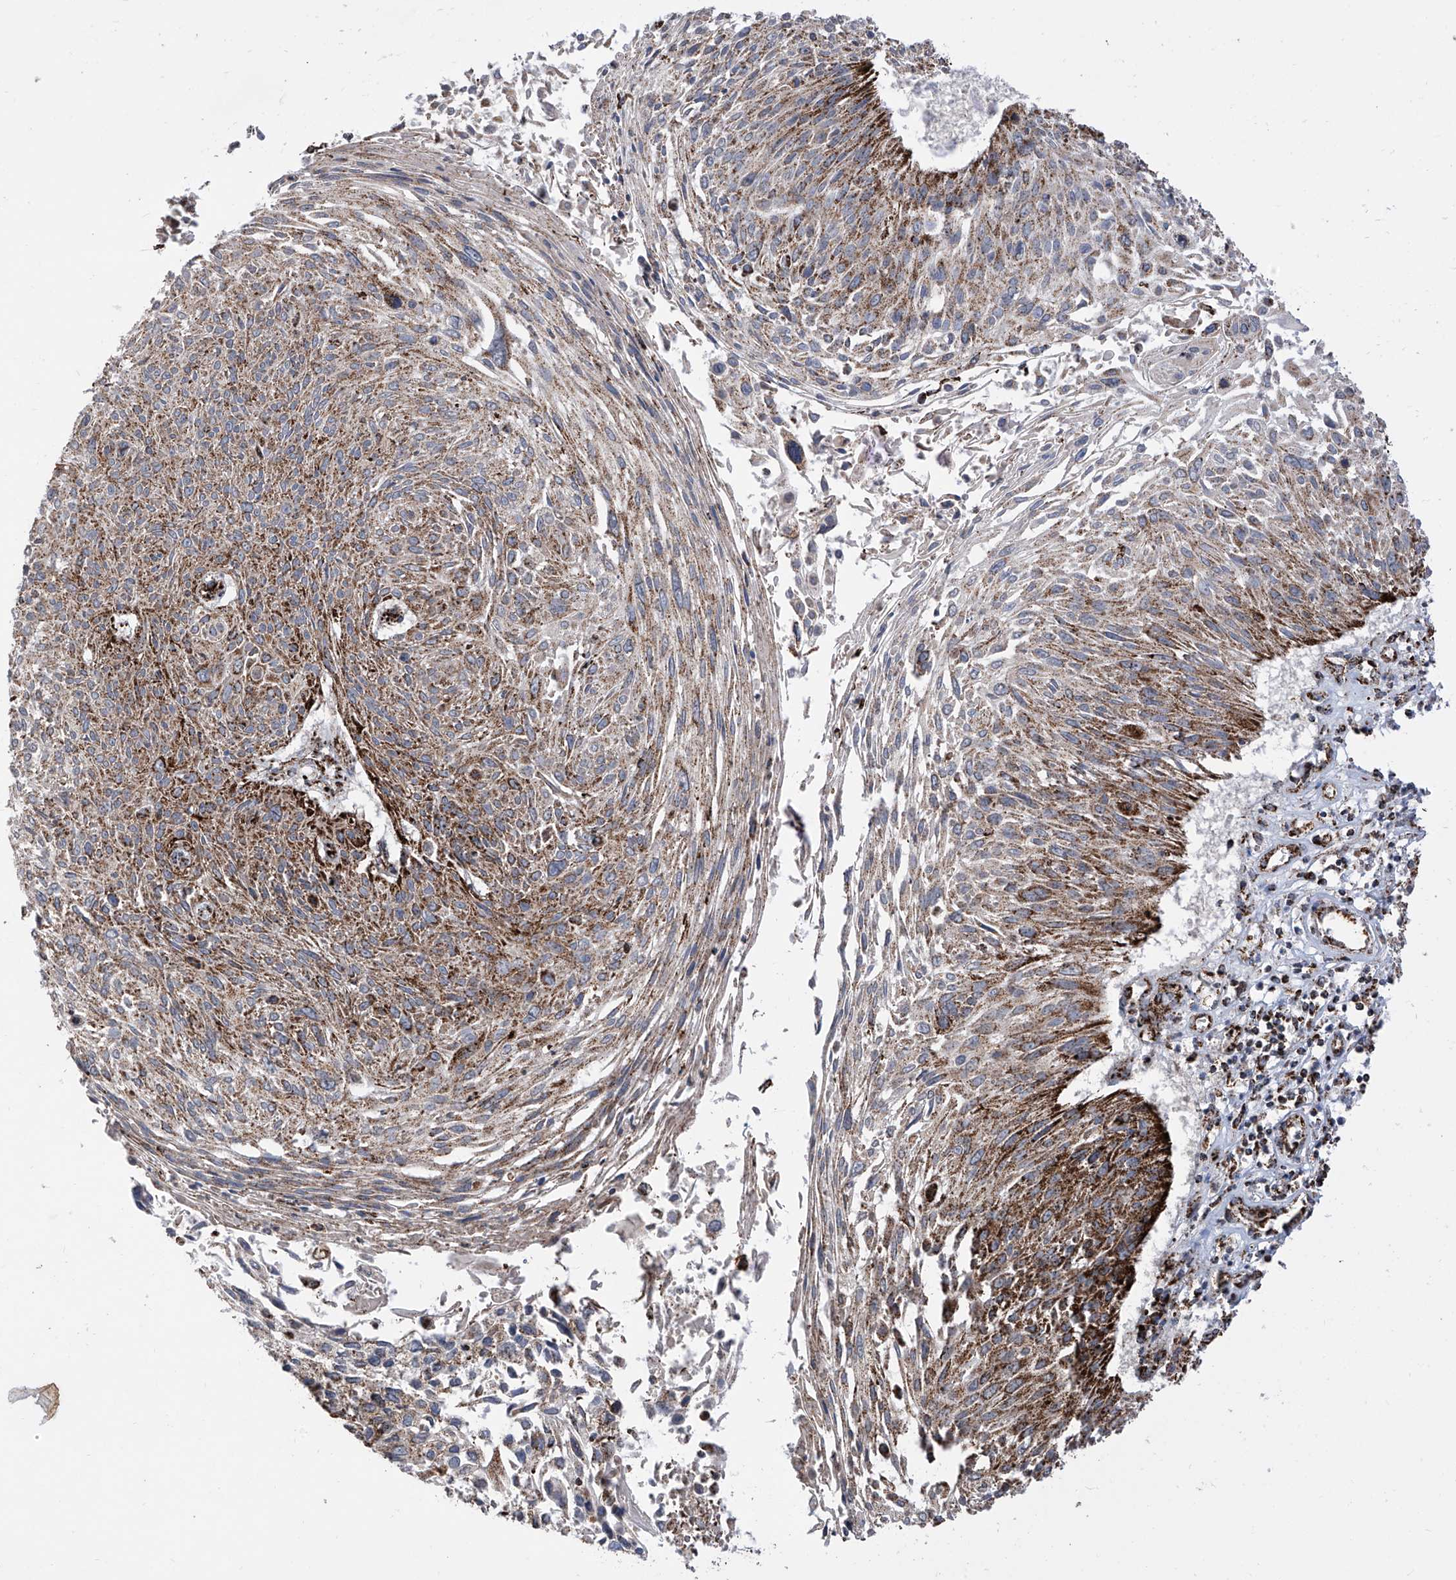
{"staining": {"intensity": "strong", "quantity": "25%-75%", "location": "cytoplasmic/membranous"}, "tissue": "cervical cancer", "cell_type": "Tumor cells", "image_type": "cancer", "snomed": [{"axis": "morphology", "description": "Squamous cell carcinoma, NOS"}, {"axis": "topography", "description": "Cervix"}], "caption": "High-magnification brightfield microscopy of cervical cancer stained with DAB (3,3'-diaminobenzidine) (brown) and counterstained with hematoxylin (blue). tumor cells exhibit strong cytoplasmic/membranous expression is appreciated in approximately25%-75% of cells.", "gene": "COX5B", "patient": {"sex": "female", "age": 51}}